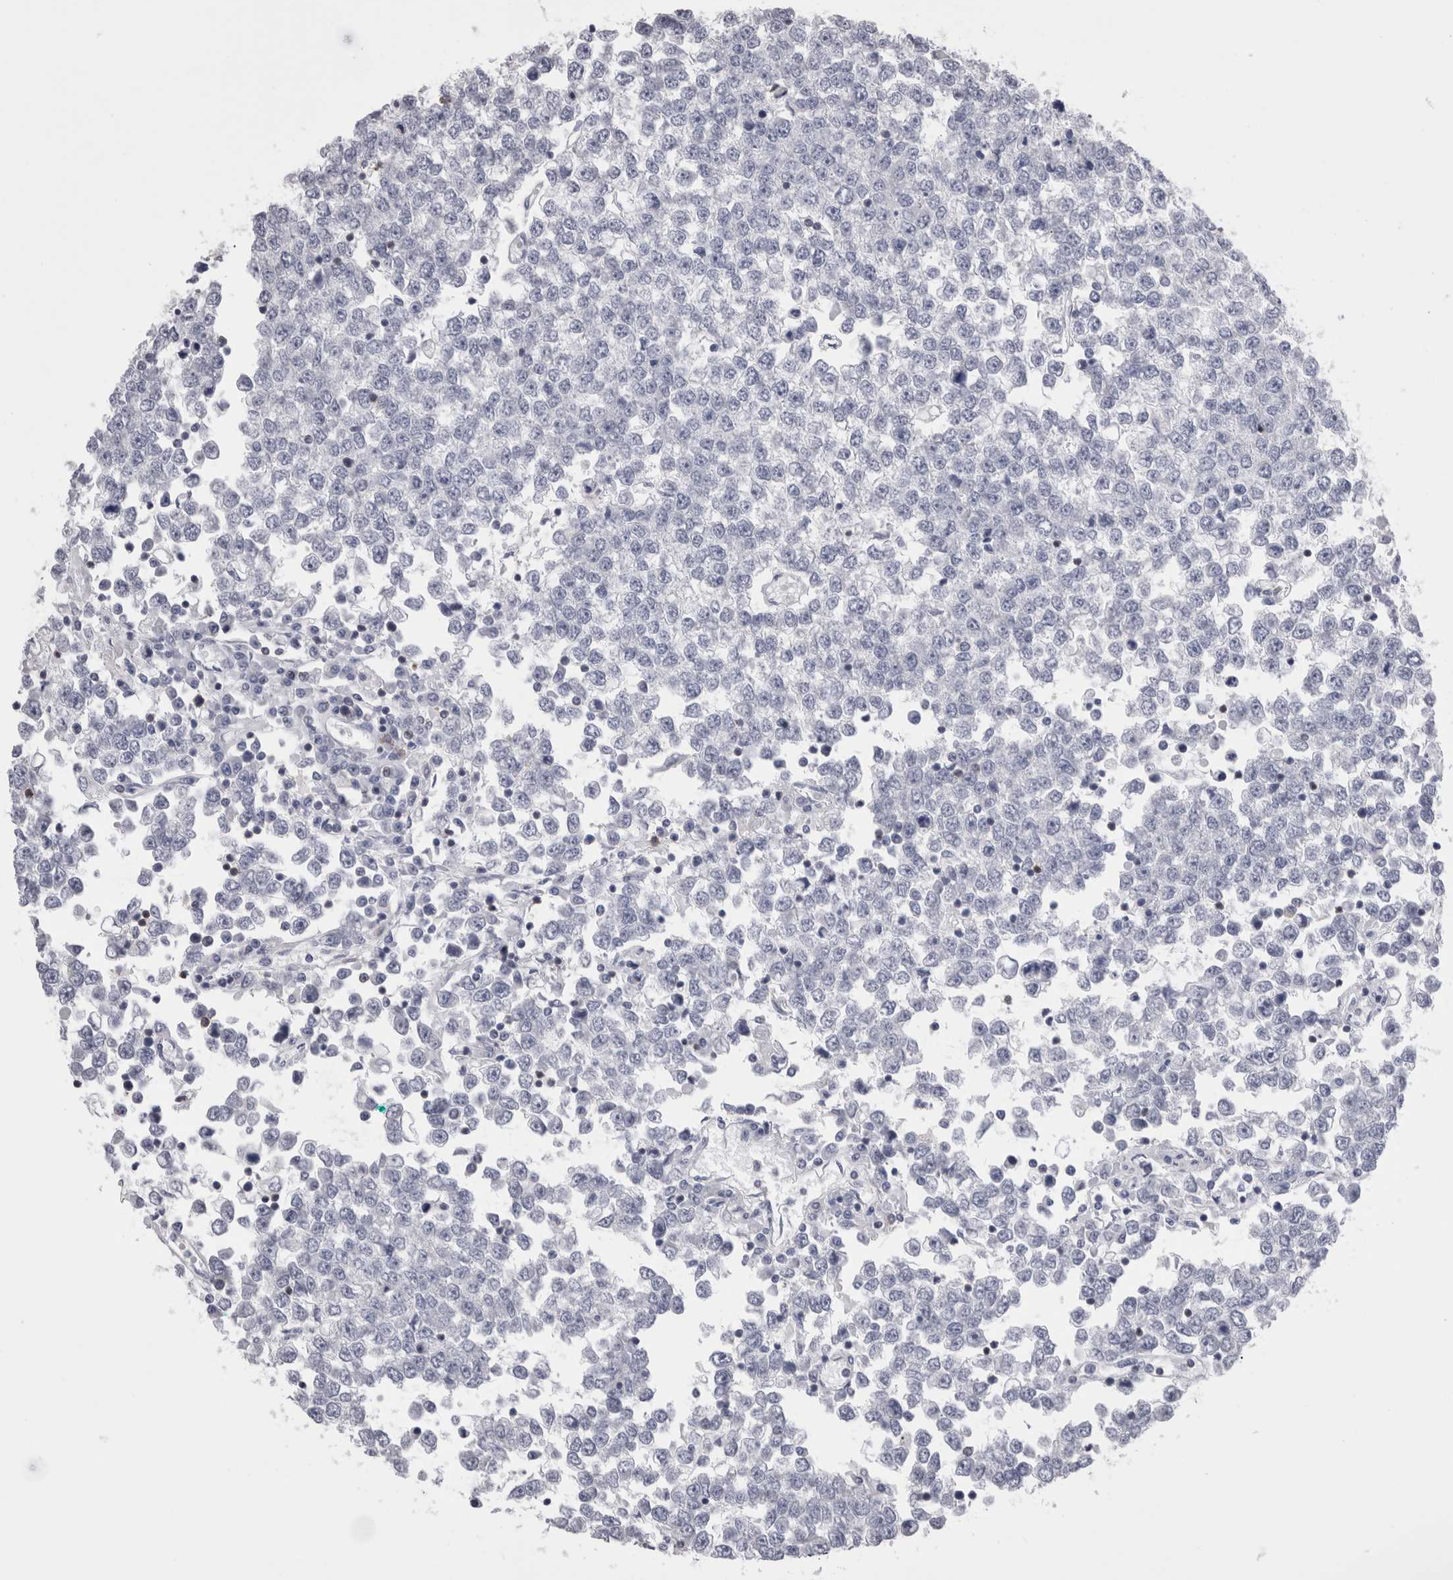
{"staining": {"intensity": "negative", "quantity": "none", "location": "none"}, "tissue": "testis cancer", "cell_type": "Tumor cells", "image_type": "cancer", "snomed": [{"axis": "morphology", "description": "Seminoma, NOS"}, {"axis": "topography", "description": "Testis"}], "caption": "IHC histopathology image of human testis seminoma stained for a protein (brown), which shows no positivity in tumor cells.", "gene": "DCTN6", "patient": {"sex": "male", "age": 65}}